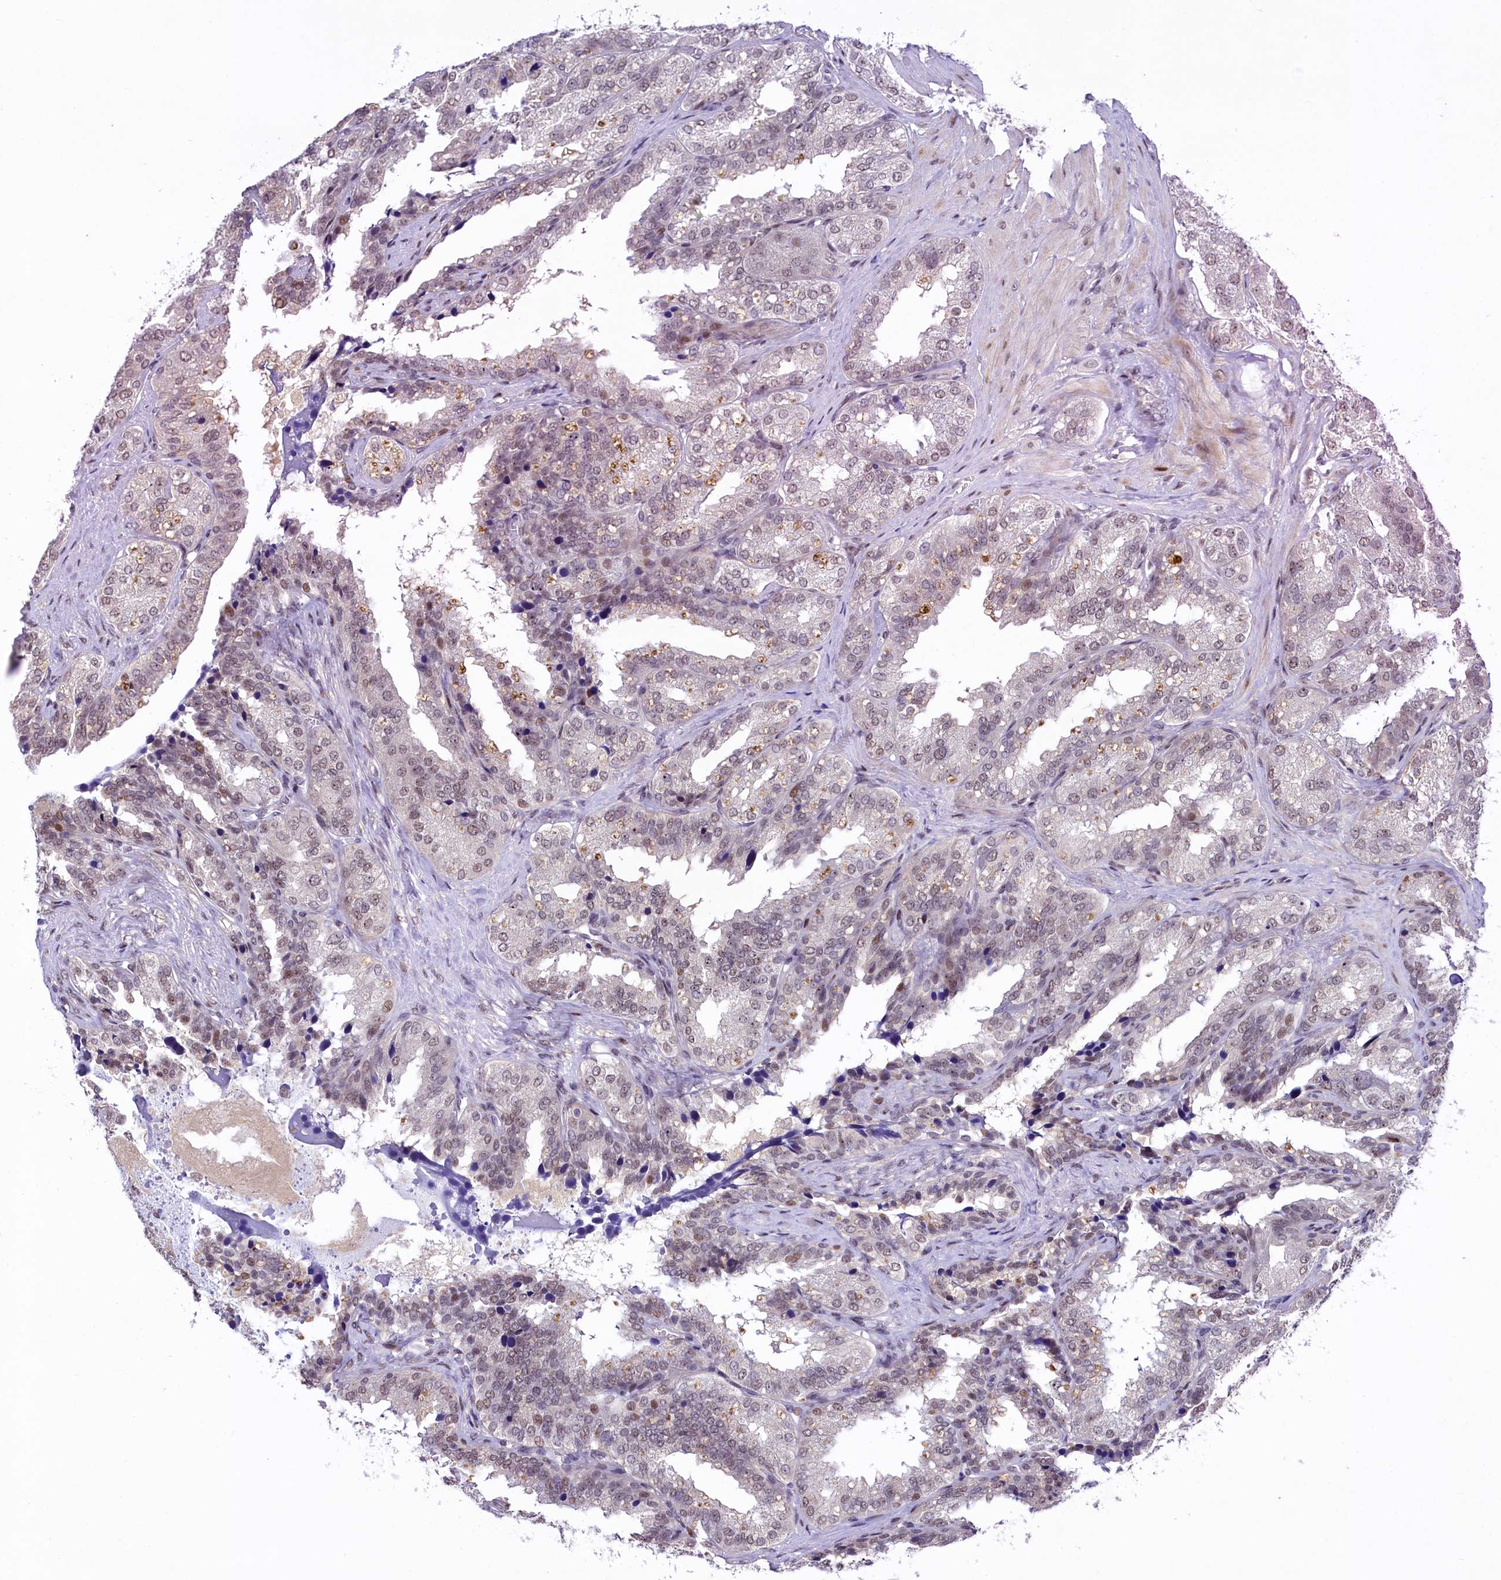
{"staining": {"intensity": "weak", "quantity": ">75%", "location": "nuclear"}, "tissue": "seminal vesicle", "cell_type": "Glandular cells", "image_type": "normal", "snomed": [{"axis": "morphology", "description": "Normal tissue, NOS"}, {"axis": "topography", "description": "Prostate"}, {"axis": "topography", "description": "Seminal veicle"}], "caption": "Immunohistochemistry of benign human seminal vesicle reveals low levels of weak nuclear positivity in approximately >75% of glandular cells.", "gene": "ANKS3", "patient": {"sex": "male", "age": 51}}